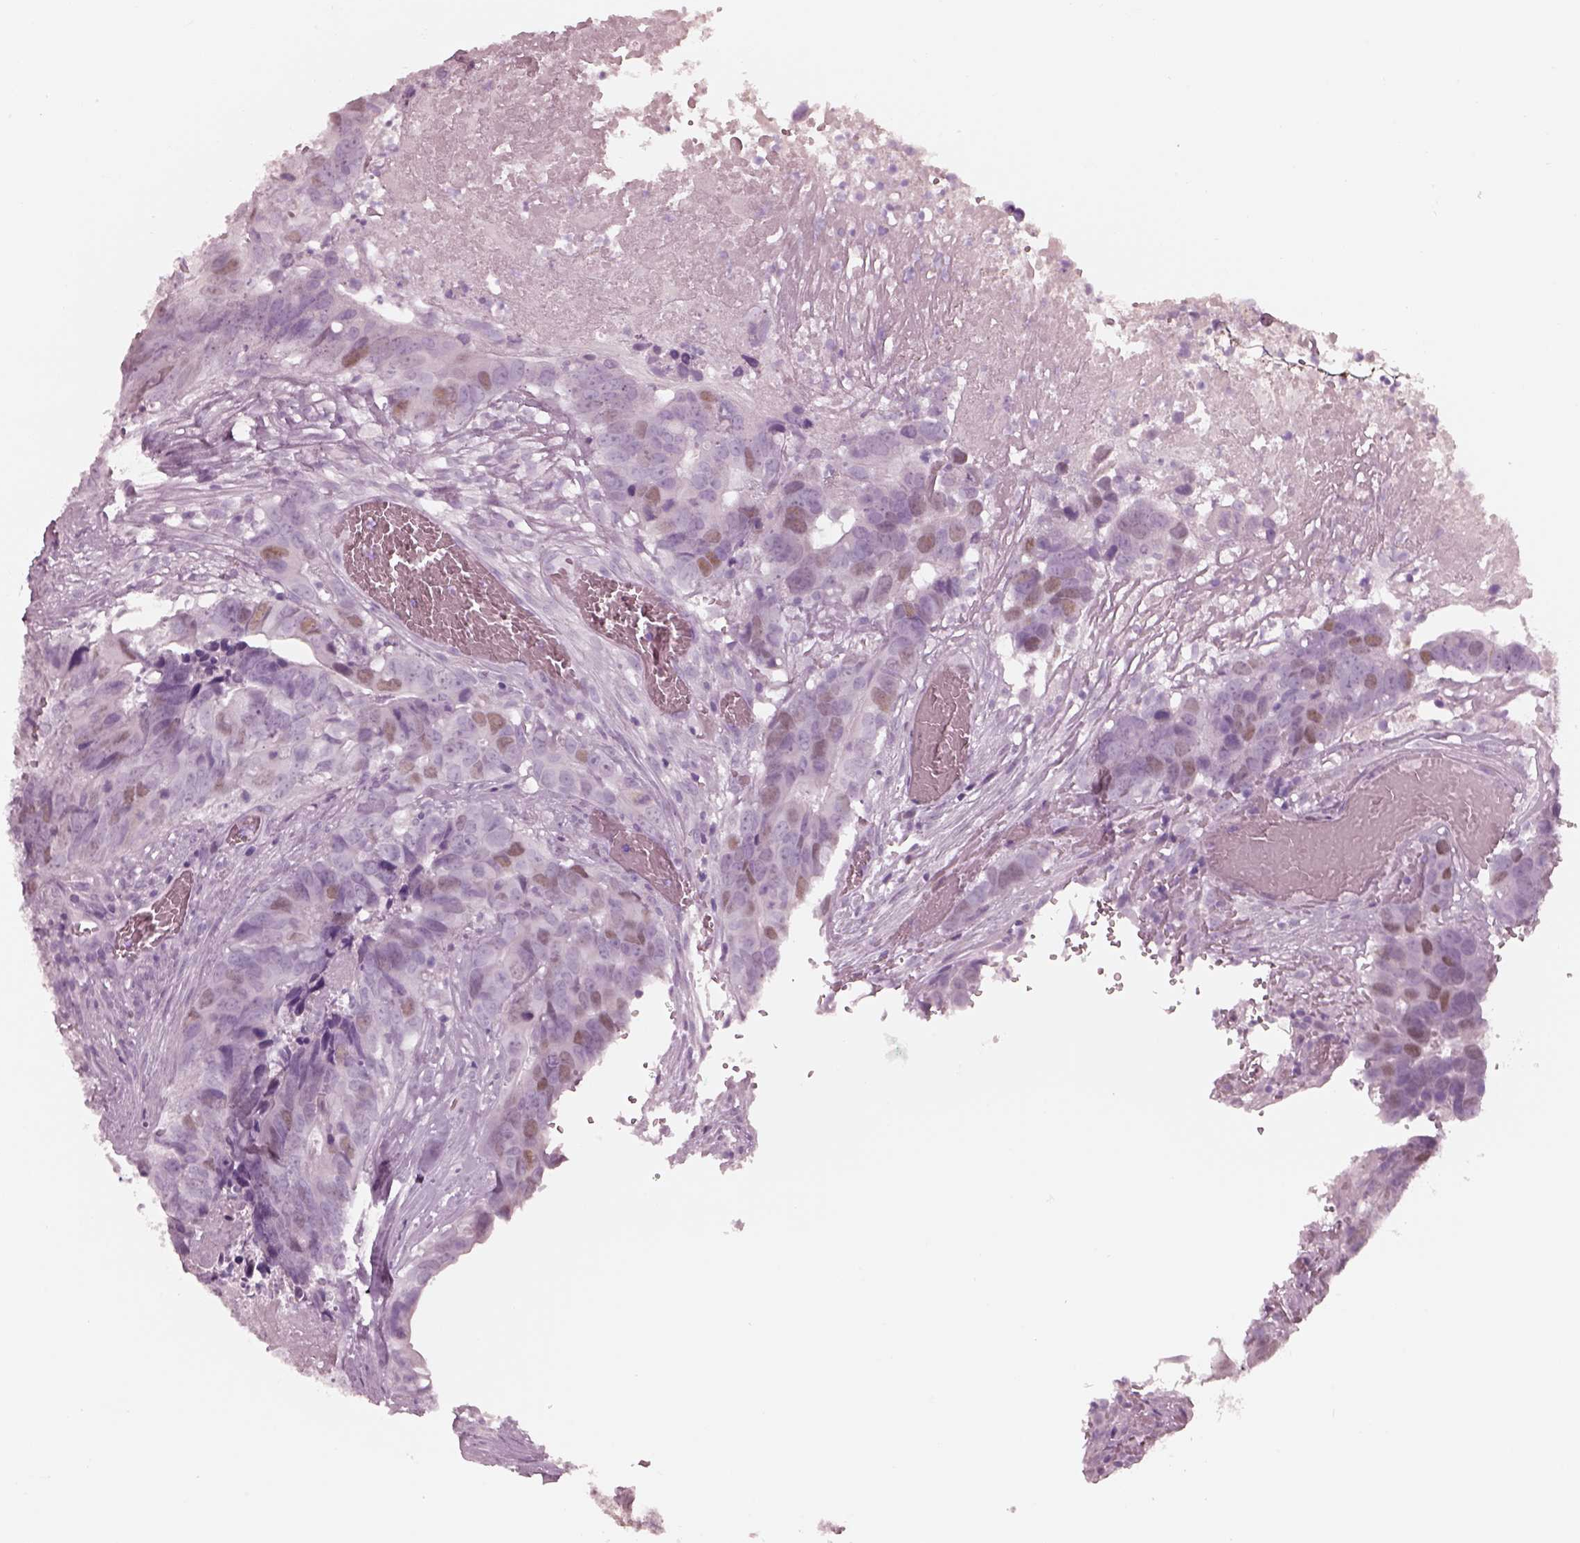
{"staining": {"intensity": "weak", "quantity": "<25%", "location": "nuclear"}, "tissue": "colorectal cancer", "cell_type": "Tumor cells", "image_type": "cancer", "snomed": [{"axis": "morphology", "description": "Adenocarcinoma, NOS"}, {"axis": "topography", "description": "Colon"}], "caption": "Histopathology image shows no significant protein staining in tumor cells of colorectal cancer (adenocarcinoma).", "gene": "KRTAP24-1", "patient": {"sex": "female", "age": 82}}